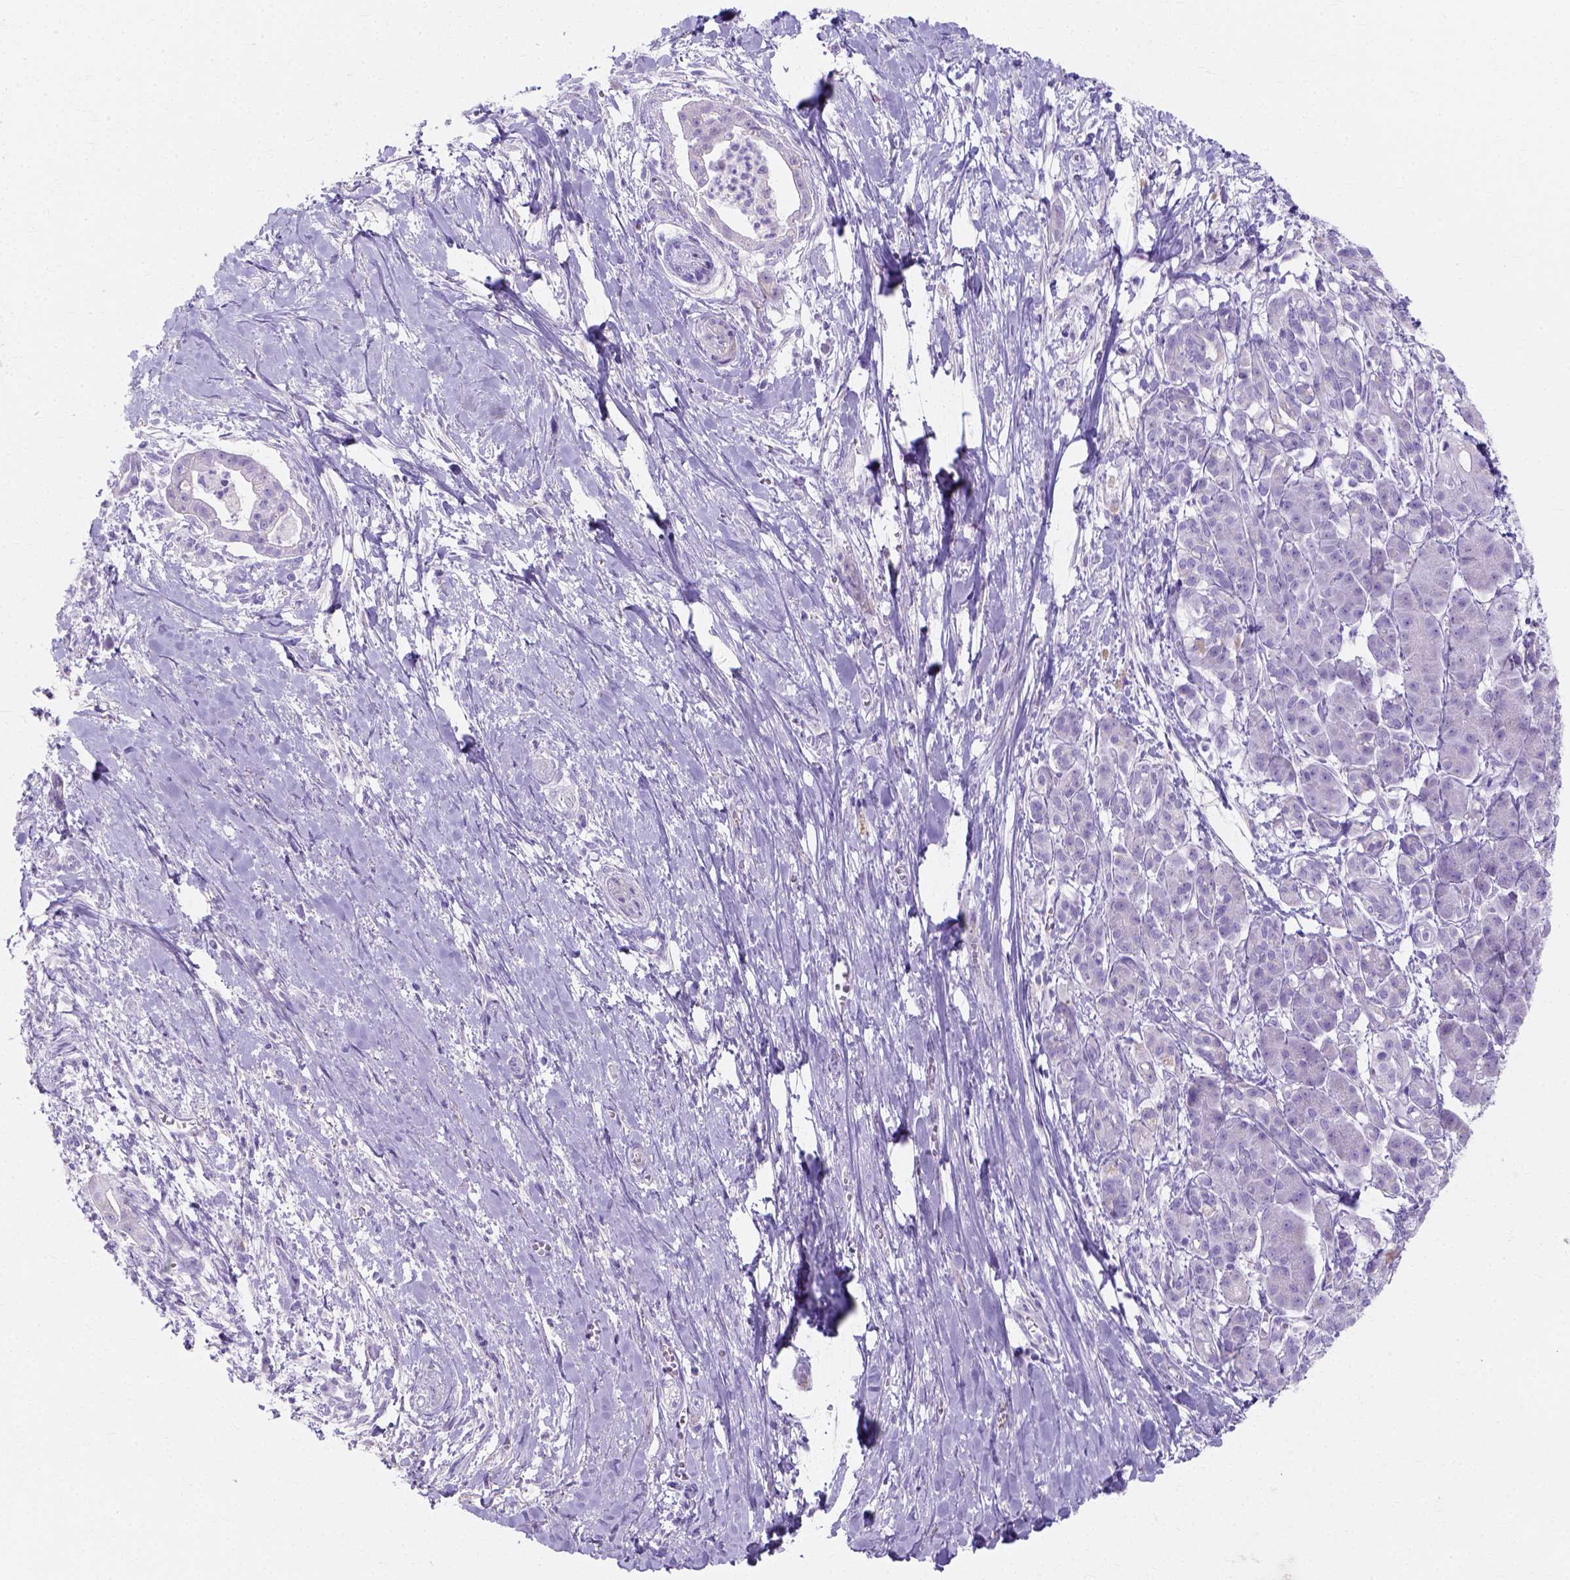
{"staining": {"intensity": "negative", "quantity": "none", "location": "none"}, "tissue": "pancreatic cancer", "cell_type": "Tumor cells", "image_type": "cancer", "snomed": [{"axis": "morphology", "description": "Normal tissue, NOS"}, {"axis": "morphology", "description": "Adenocarcinoma, NOS"}, {"axis": "topography", "description": "Lymph node"}, {"axis": "topography", "description": "Pancreas"}], "caption": "Immunohistochemistry (IHC) of pancreatic adenocarcinoma demonstrates no staining in tumor cells.", "gene": "MYH15", "patient": {"sex": "female", "age": 58}}